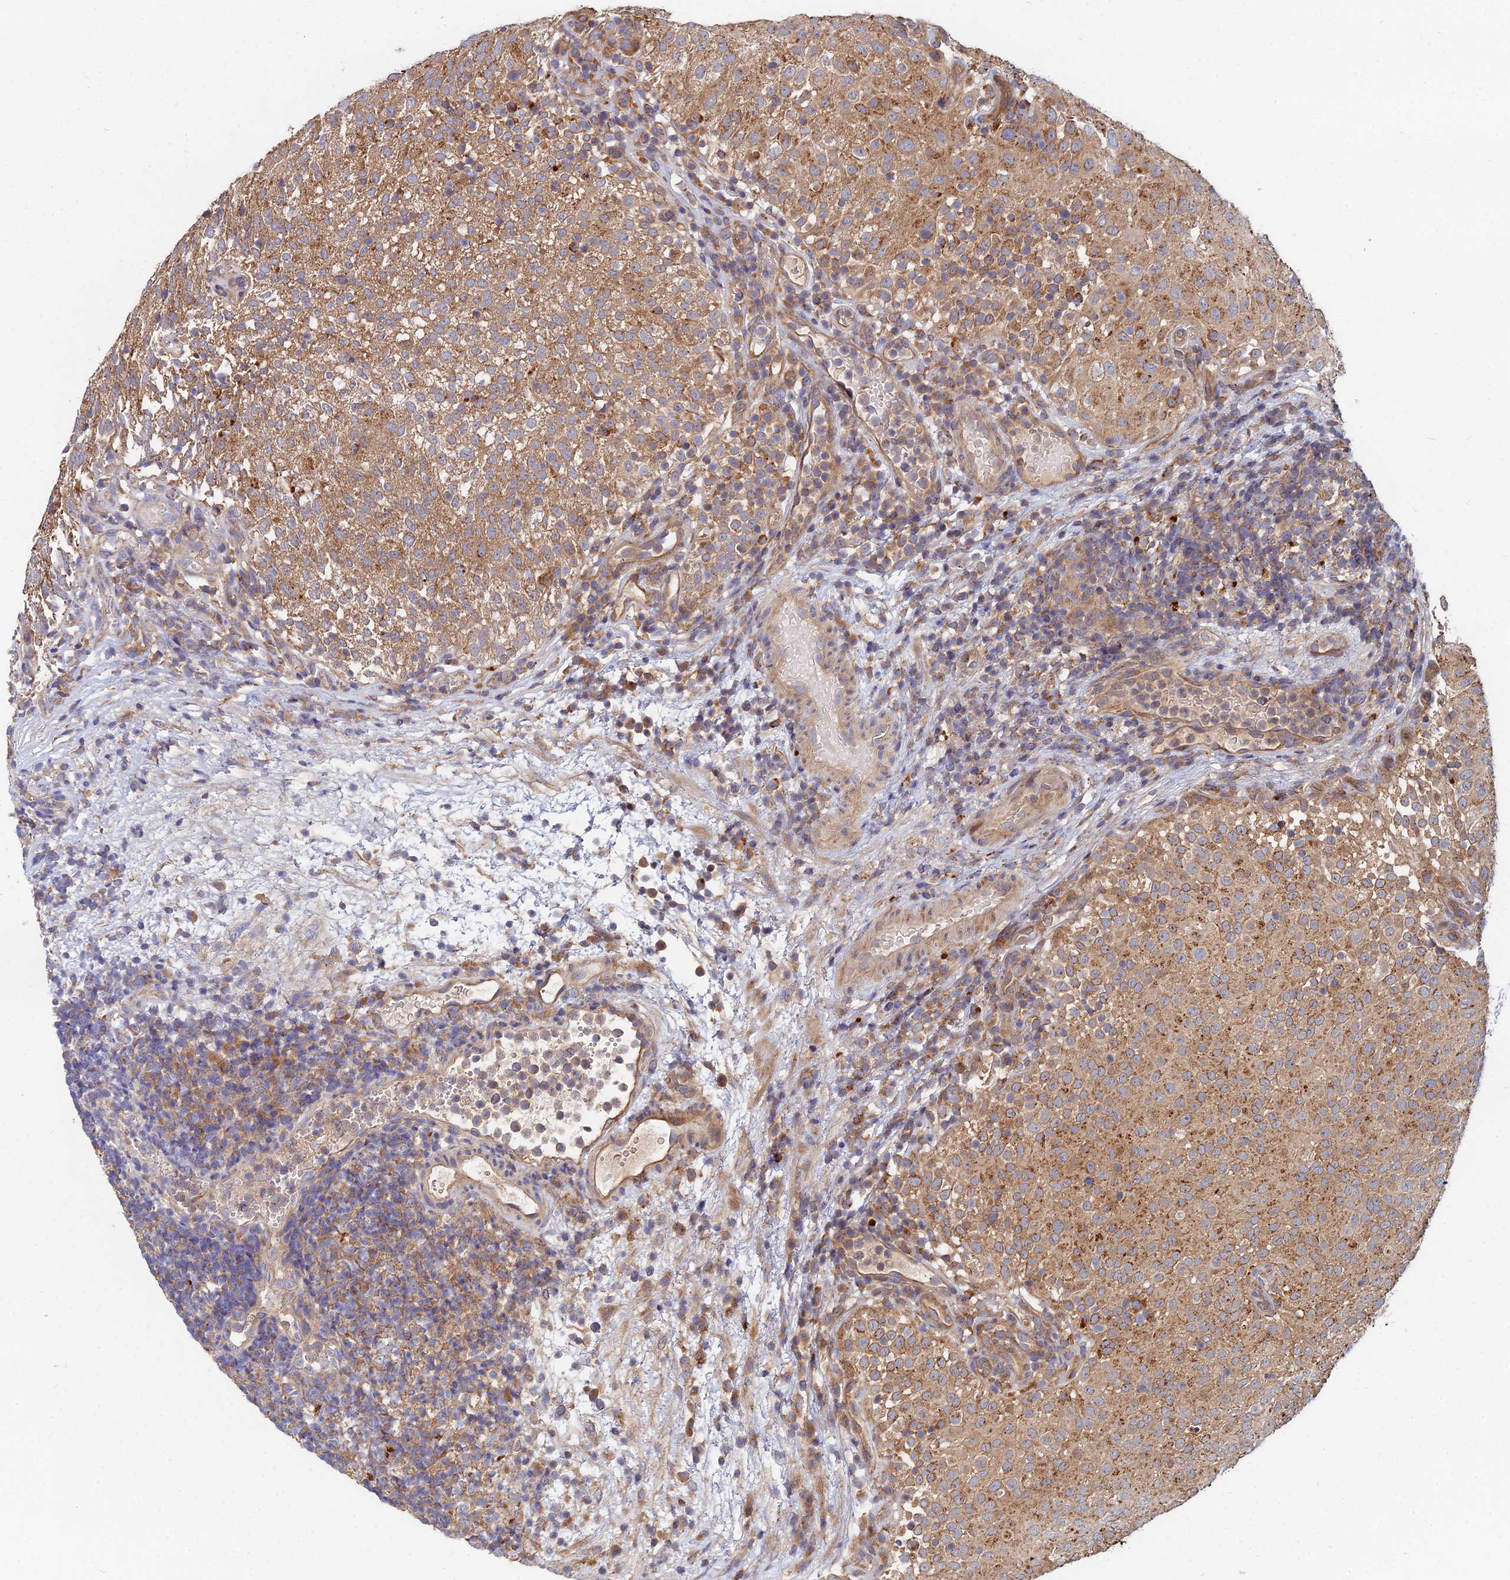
{"staining": {"intensity": "moderate", "quantity": ">75%", "location": "cytoplasmic/membranous"}, "tissue": "urothelial cancer", "cell_type": "Tumor cells", "image_type": "cancer", "snomed": [{"axis": "morphology", "description": "Urothelial carcinoma, Low grade"}, {"axis": "topography", "description": "Urinary bladder"}], "caption": "Protein staining exhibits moderate cytoplasmic/membranous staining in approximately >75% of tumor cells in low-grade urothelial carcinoma.", "gene": "CCZ1", "patient": {"sex": "male", "age": 78}}